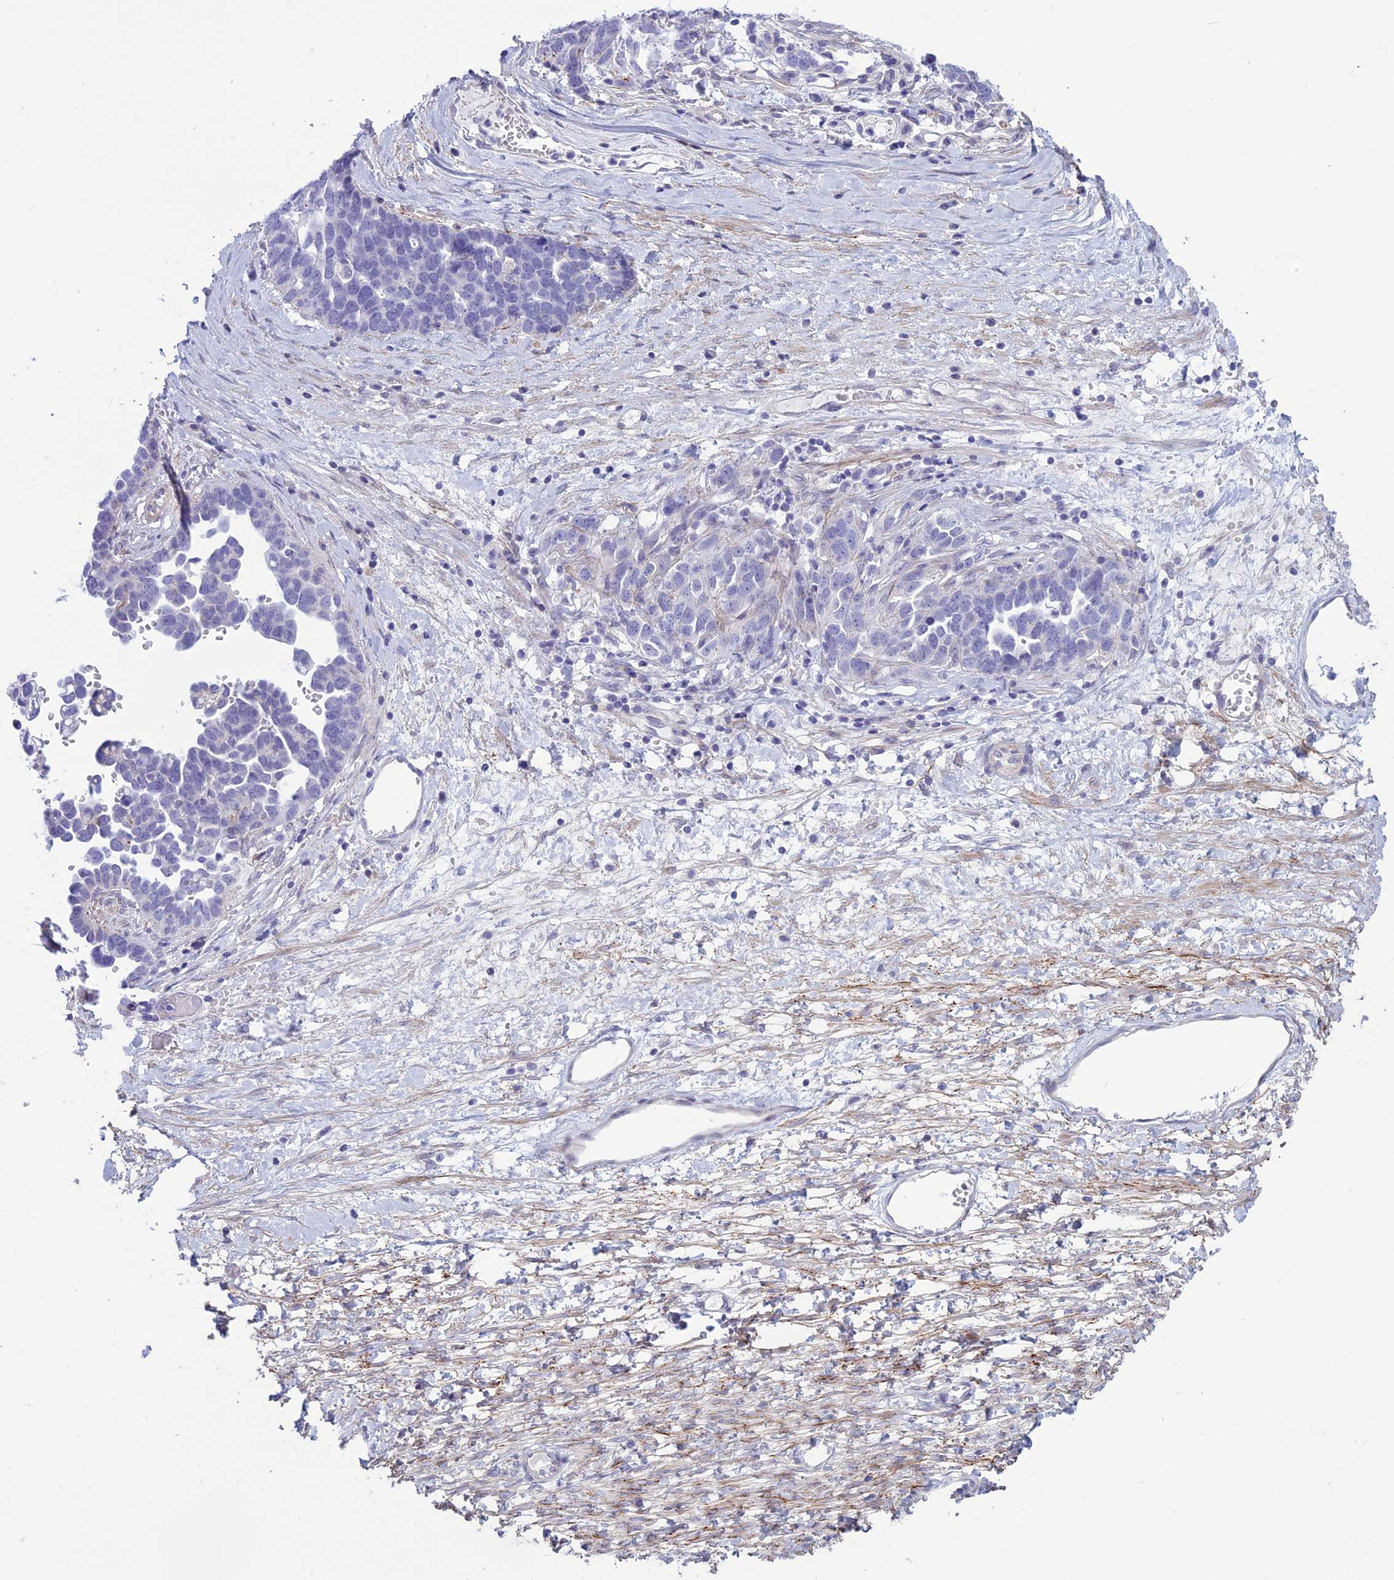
{"staining": {"intensity": "negative", "quantity": "none", "location": "none"}, "tissue": "ovarian cancer", "cell_type": "Tumor cells", "image_type": "cancer", "snomed": [{"axis": "morphology", "description": "Cystadenocarcinoma, serous, NOS"}, {"axis": "topography", "description": "Ovary"}], "caption": "IHC image of neoplastic tissue: human ovarian serous cystadenocarcinoma stained with DAB demonstrates no significant protein staining in tumor cells.", "gene": "SPHKAP", "patient": {"sex": "female", "age": 54}}